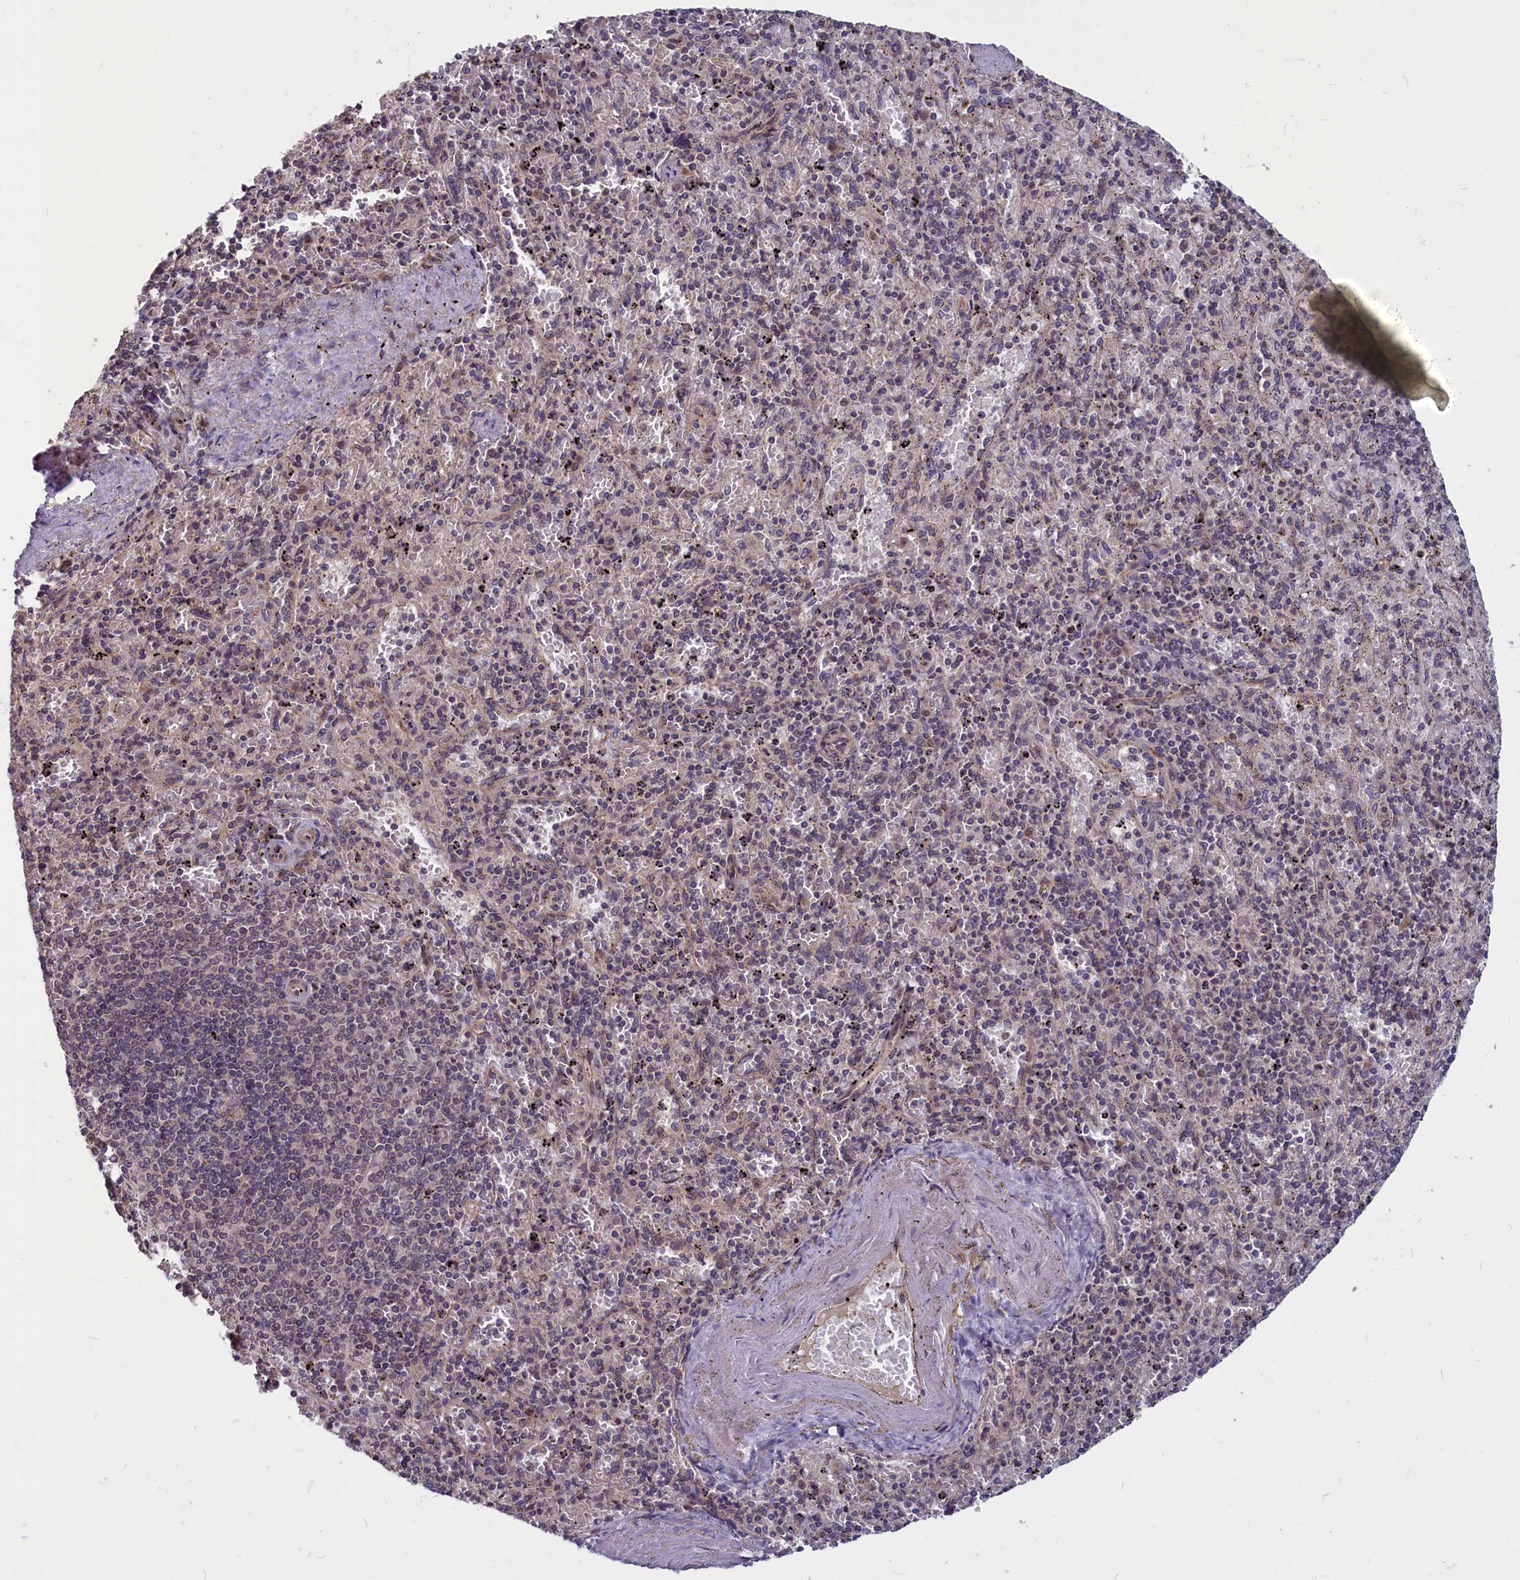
{"staining": {"intensity": "weak", "quantity": "<25%", "location": "cytoplasmic/membranous"}, "tissue": "spleen", "cell_type": "Cells in red pulp", "image_type": "normal", "snomed": [{"axis": "morphology", "description": "Normal tissue, NOS"}, {"axis": "topography", "description": "Spleen"}], "caption": "Immunohistochemical staining of benign human spleen reveals no significant expression in cells in red pulp. (DAB (3,3'-diaminobenzidine) IHC, high magnification).", "gene": "ENSG00000274944", "patient": {"sex": "male", "age": 82}}